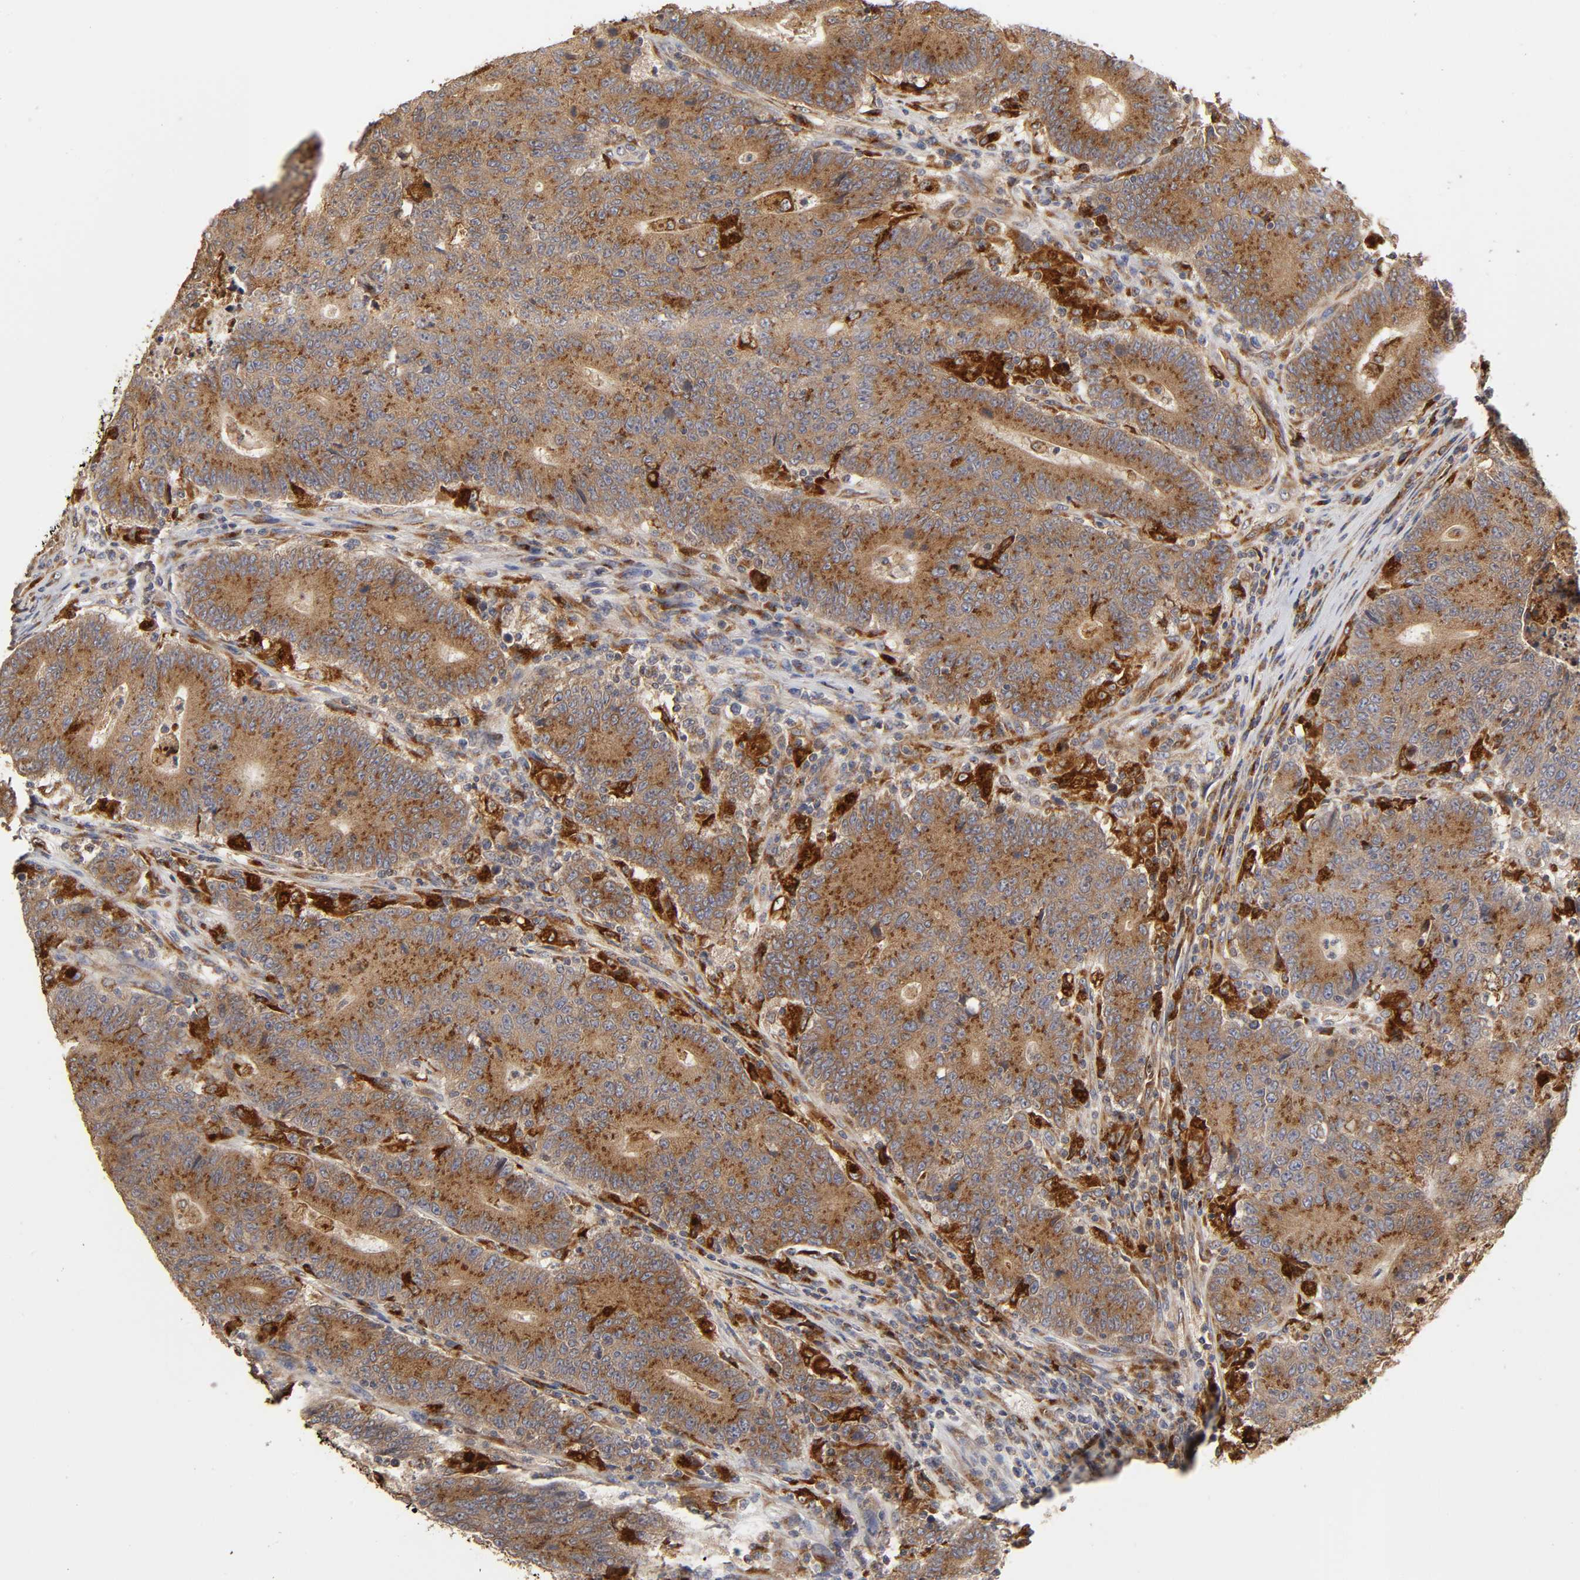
{"staining": {"intensity": "moderate", "quantity": ">75%", "location": "cytoplasmic/membranous"}, "tissue": "colorectal cancer", "cell_type": "Tumor cells", "image_type": "cancer", "snomed": [{"axis": "morphology", "description": "Normal tissue, NOS"}, {"axis": "morphology", "description": "Adenocarcinoma, NOS"}, {"axis": "topography", "description": "Colon"}], "caption": "IHC micrograph of human colorectal cancer (adenocarcinoma) stained for a protein (brown), which exhibits medium levels of moderate cytoplasmic/membranous expression in approximately >75% of tumor cells.", "gene": "GNPTG", "patient": {"sex": "female", "age": 75}}